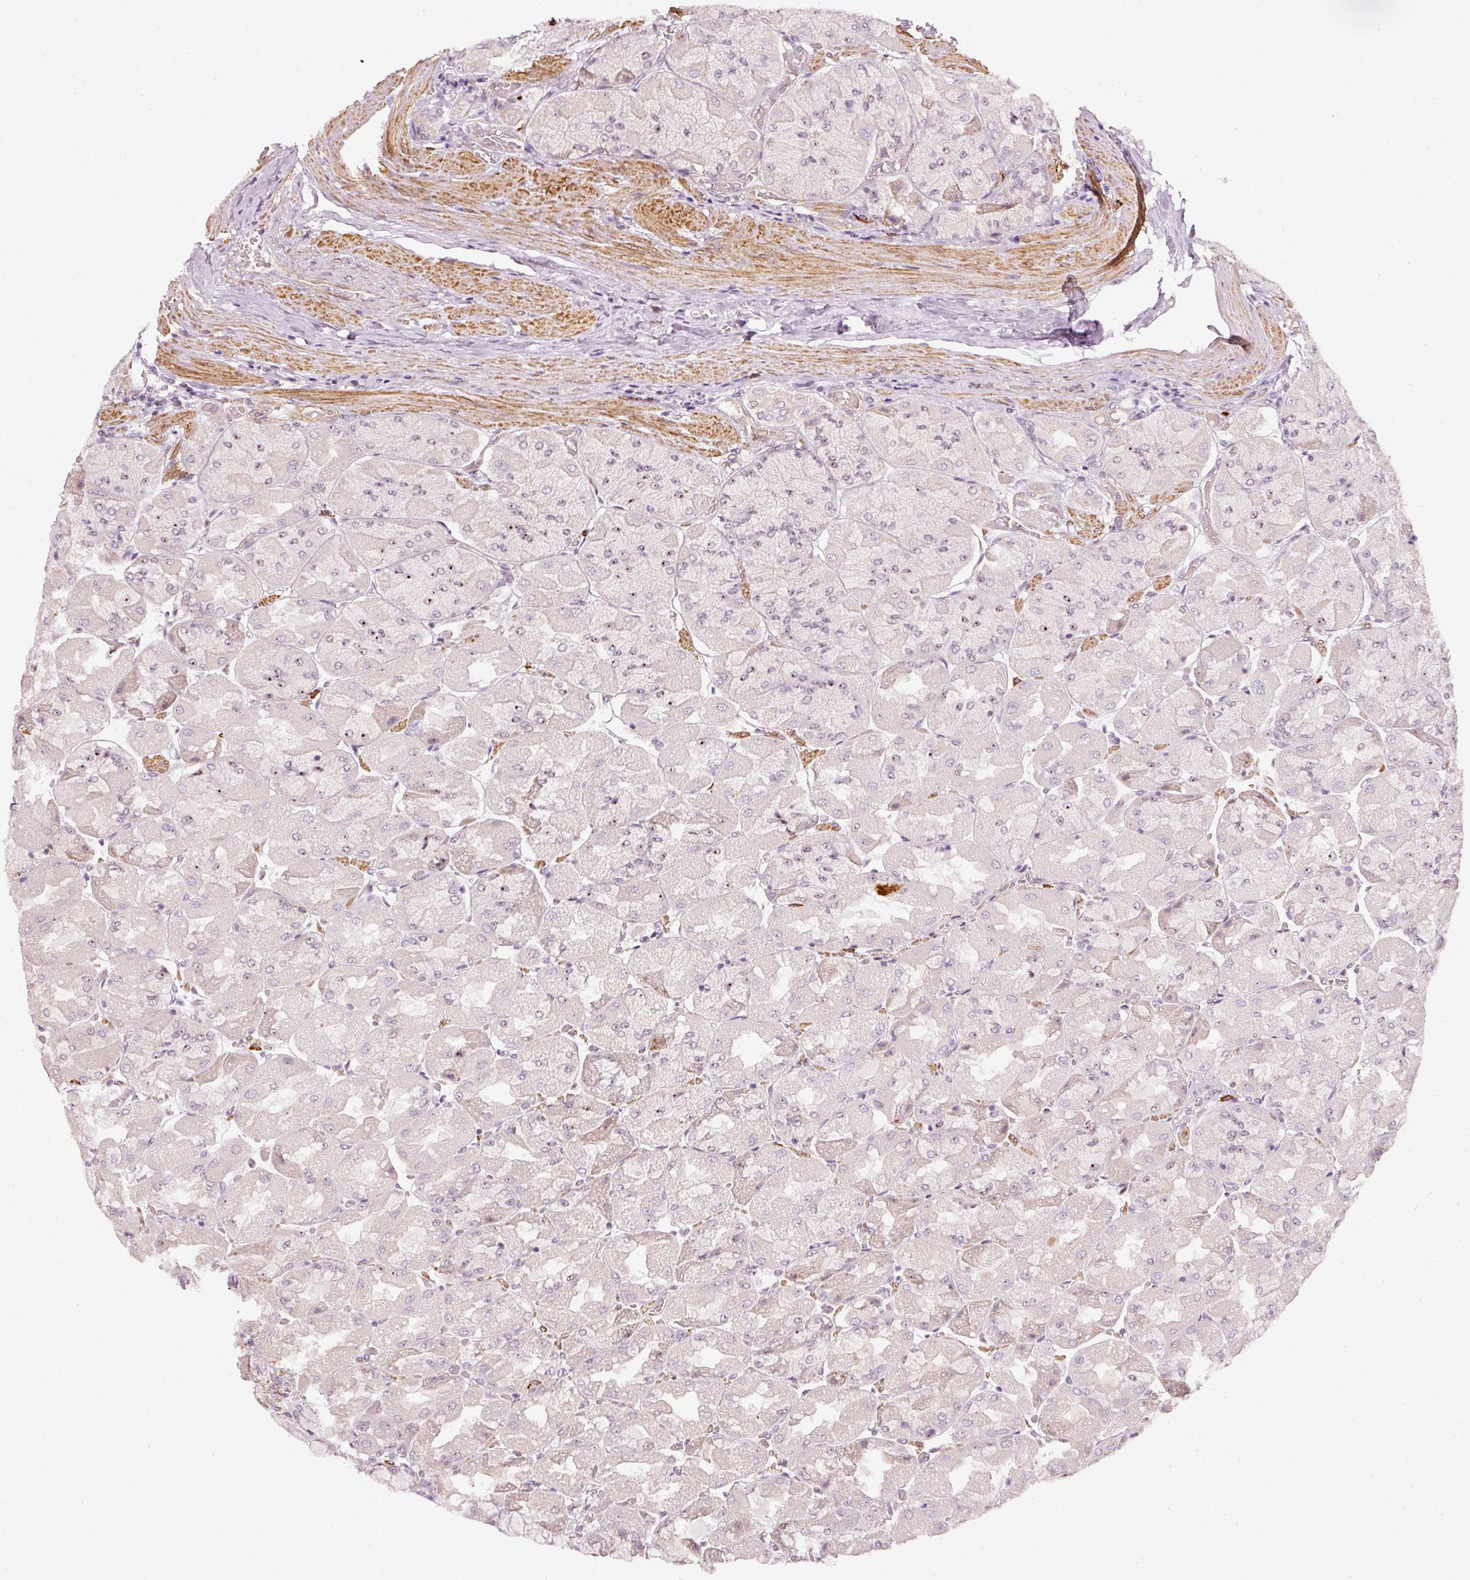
{"staining": {"intensity": "weak", "quantity": "25%-75%", "location": "nuclear"}, "tissue": "stomach", "cell_type": "Glandular cells", "image_type": "normal", "snomed": [{"axis": "morphology", "description": "Normal tissue, NOS"}, {"axis": "topography", "description": "Stomach"}], "caption": "Immunohistochemical staining of benign human stomach demonstrates low levels of weak nuclear positivity in approximately 25%-75% of glandular cells.", "gene": "MXRA8", "patient": {"sex": "female", "age": 61}}